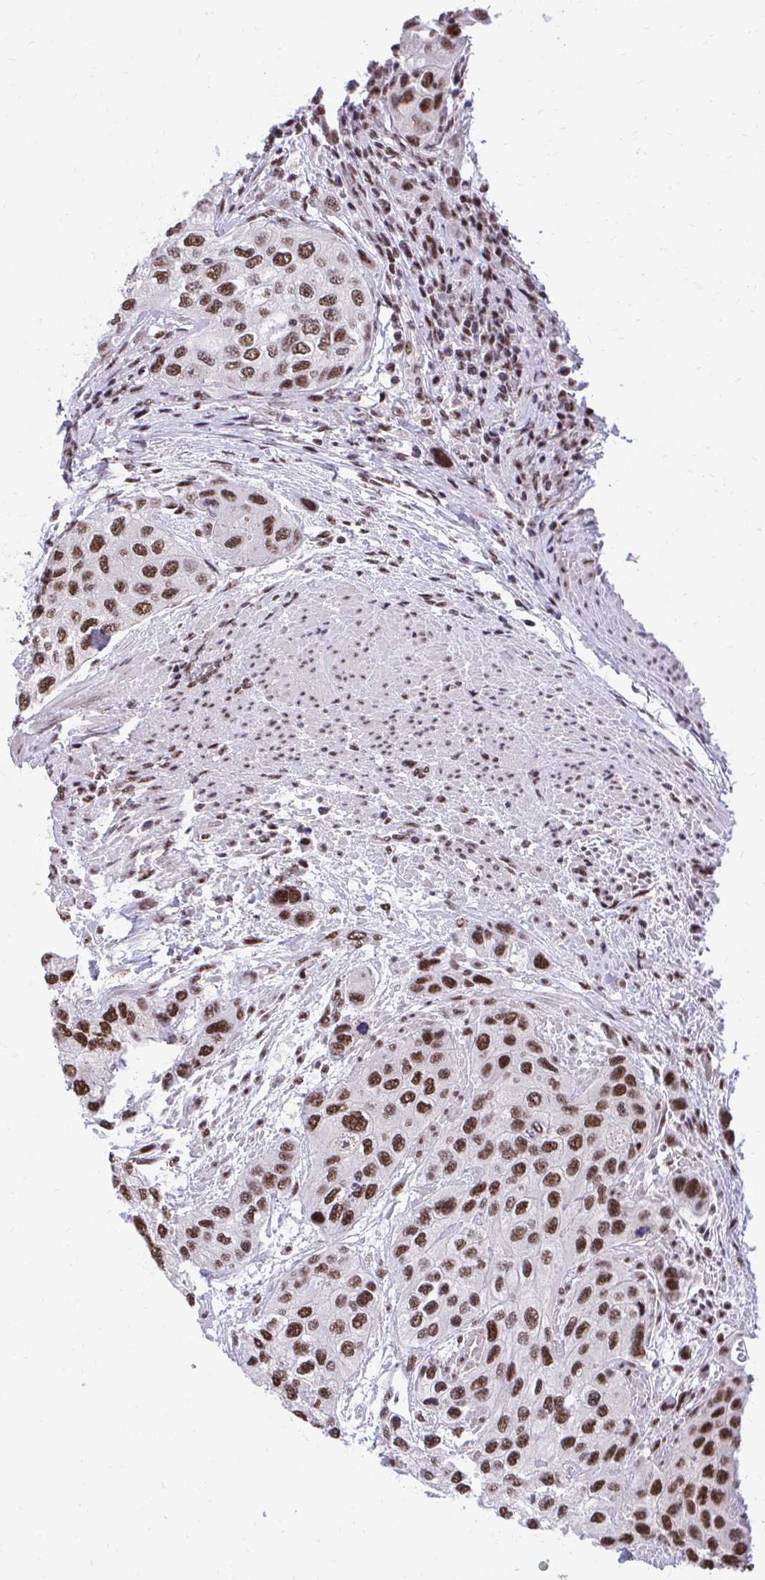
{"staining": {"intensity": "strong", "quantity": ">75%", "location": "nuclear"}, "tissue": "urothelial cancer", "cell_type": "Tumor cells", "image_type": "cancer", "snomed": [{"axis": "morphology", "description": "Normal tissue, NOS"}, {"axis": "morphology", "description": "Urothelial carcinoma, High grade"}, {"axis": "topography", "description": "Vascular tissue"}, {"axis": "topography", "description": "Urinary bladder"}], "caption": "Immunohistochemistry (IHC) (DAB) staining of urothelial carcinoma (high-grade) demonstrates strong nuclear protein staining in approximately >75% of tumor cells. The staining was performed using DAB, with brown indicating positive protein expression. Nuclei are stained blue with hematoxylin.", "gene": "SYNE4", "patient": {"sex": "female", "age": 56}}